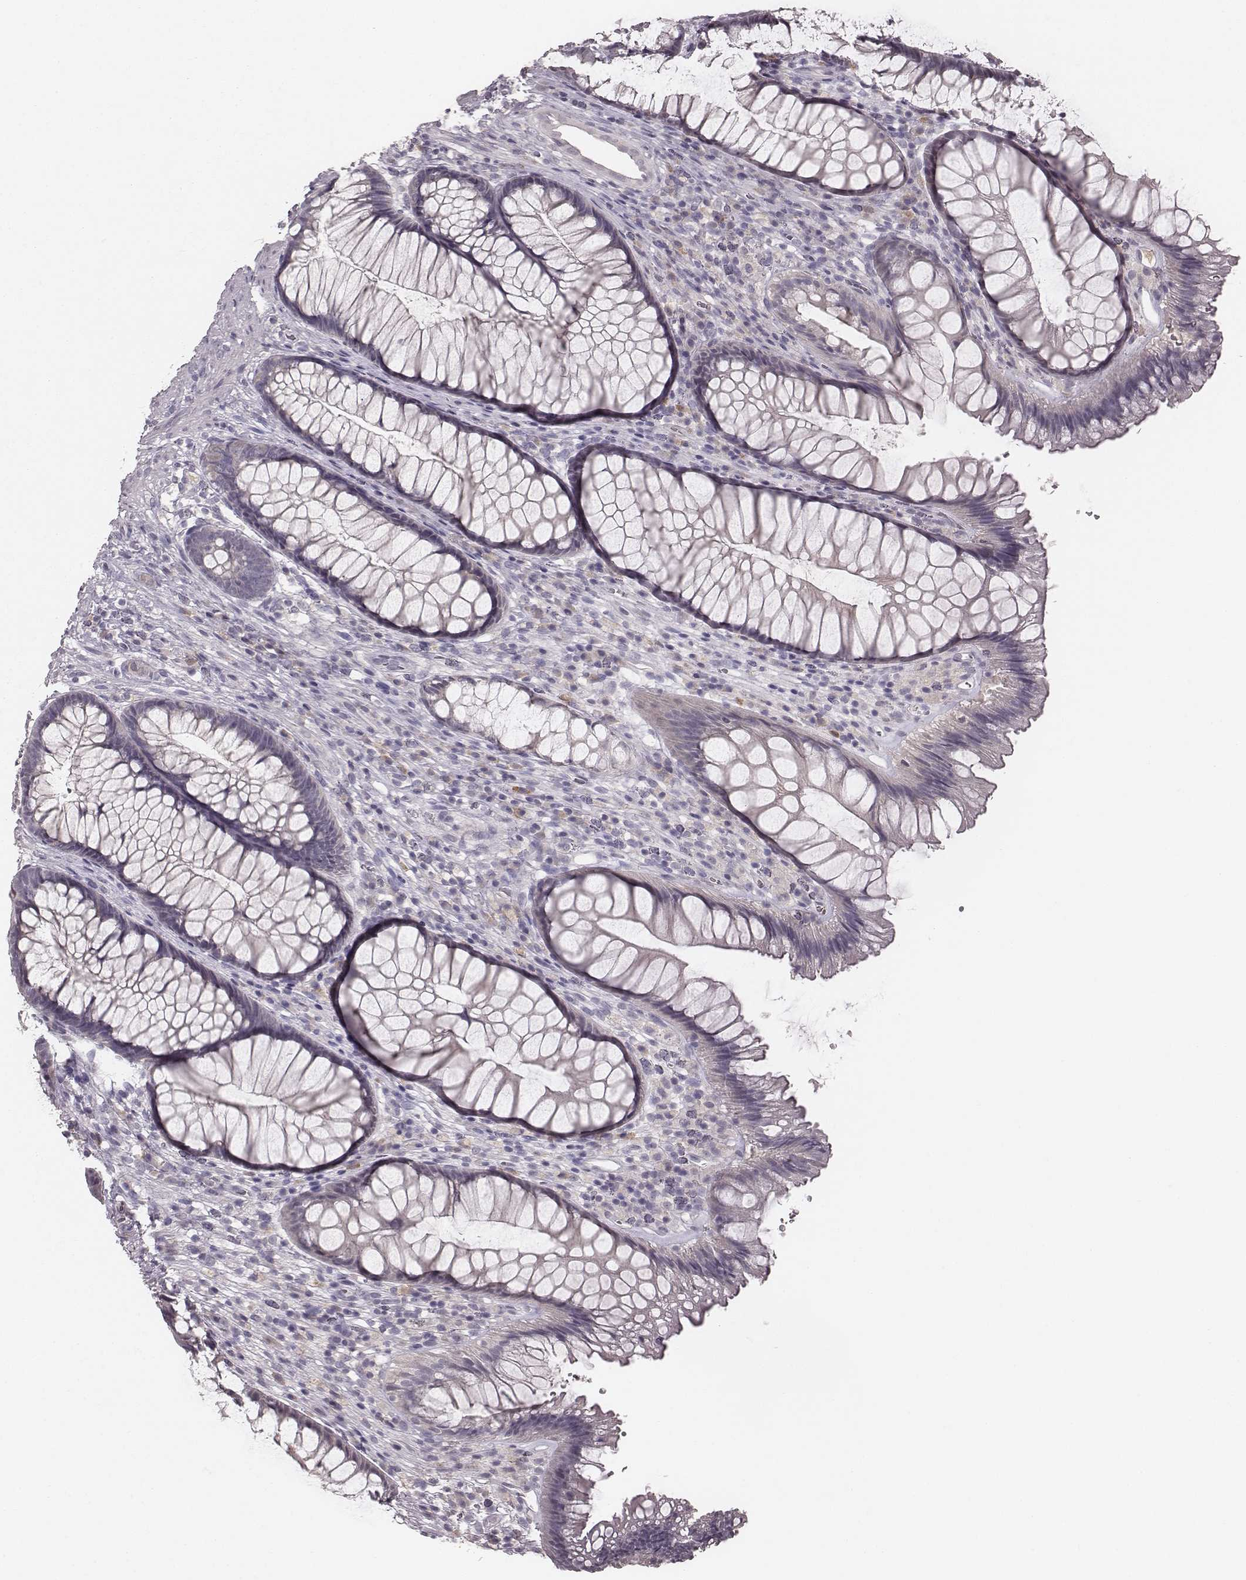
{"staining": {"intensity": "negative", "quantity": "none", "location": "none"}, "tissue": "rectum", "cell_type": "Glandular cells", "image_type": "normal", "snomed": [{"axis": "morphology", "description": "Normal tissue, NOS"}, {"axis": "topography", "description": "Smooth muscle"}, {"axis": "topography", "description": "Rectum"}], "caption": "DAB immunohistochemical staining of benign human rectum displays no significant positivity in glandular cells. The staining was performed using DAB to visualize the protein expression in brown, while the nuclei were stained in blue with hematoxylin (Magnification: 20x).", "gene": "LY6K", "patient": {"sex": "male", "age": 53}}